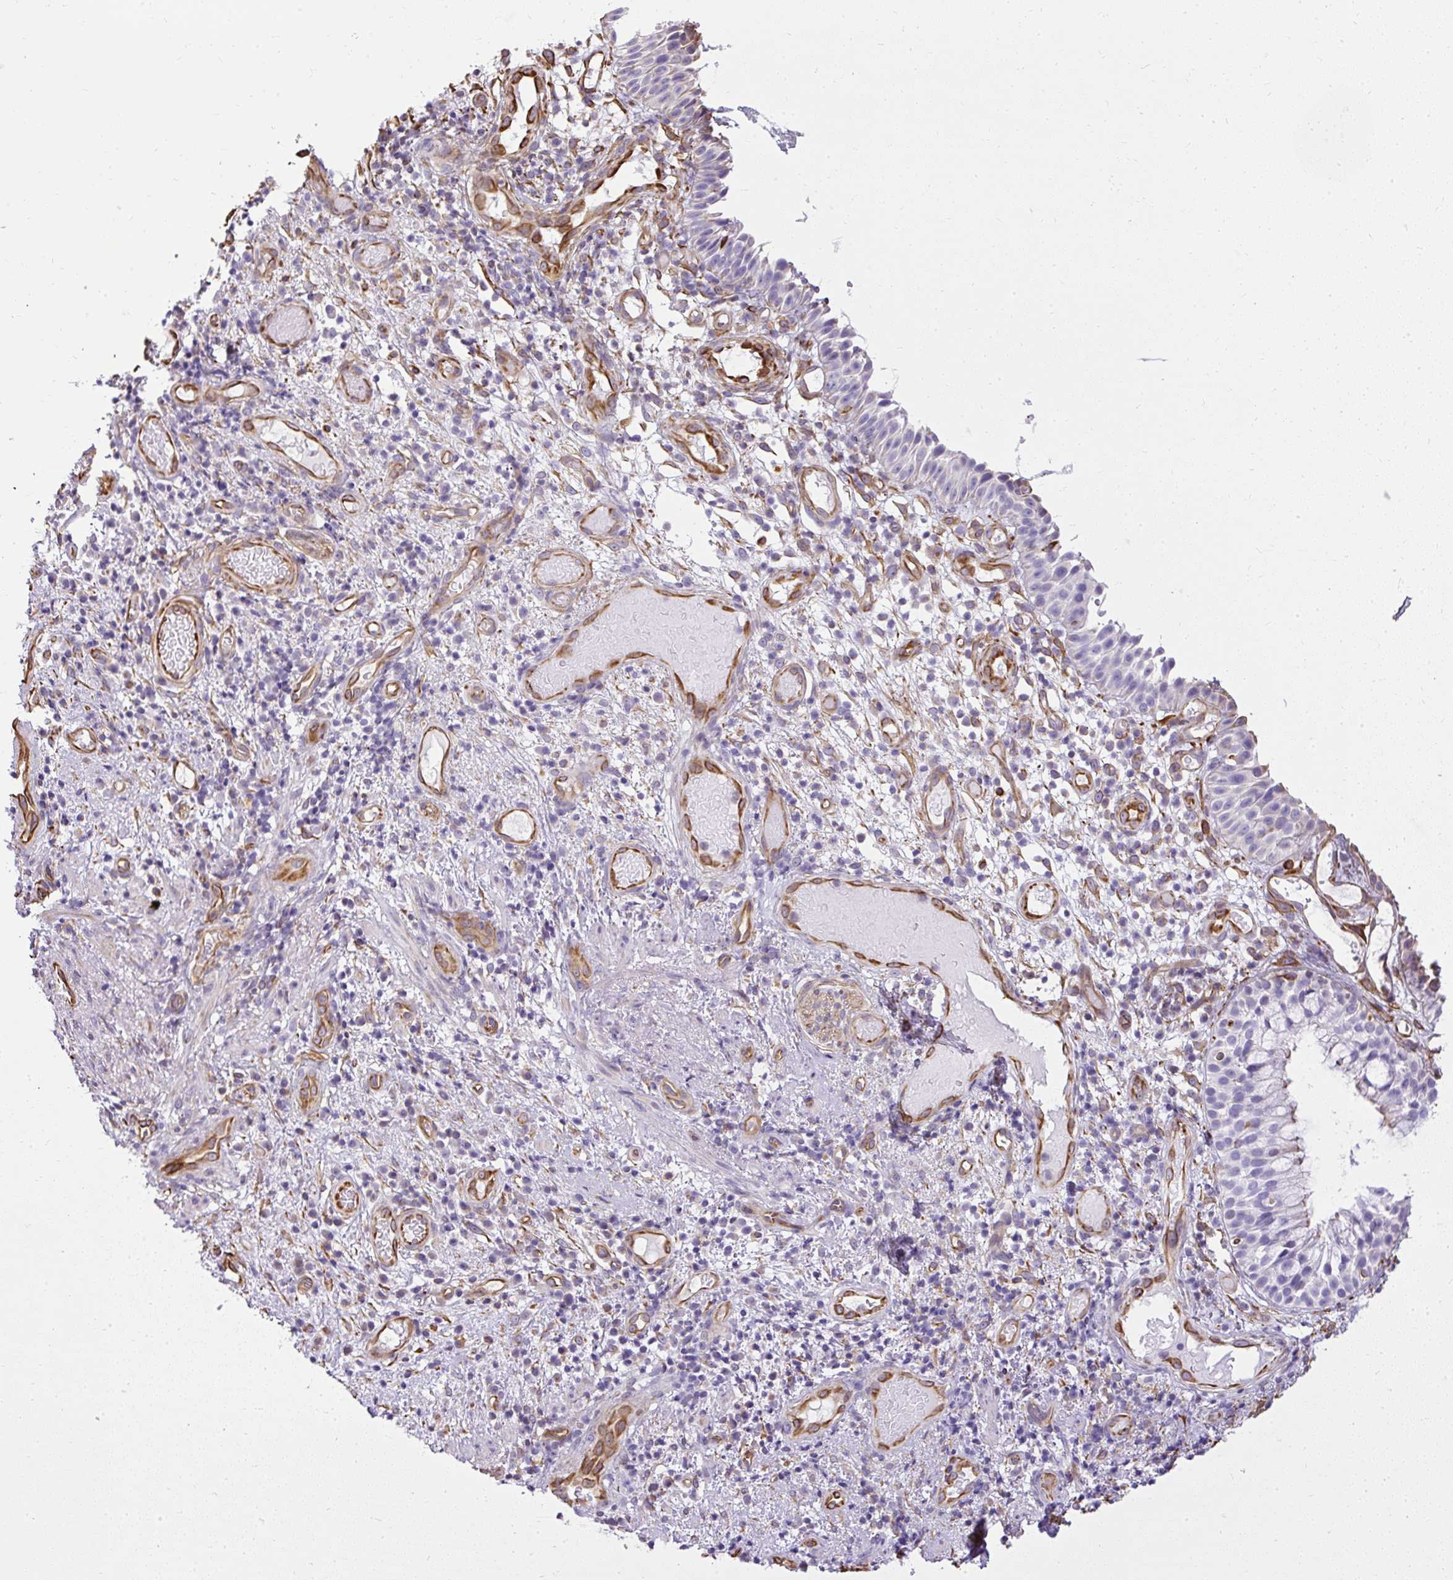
{"staining": {"intensity": "negative", "quantity": "none", "location": "none"}, "tissue": "nasopharynx", "cell_type": "Respiratory epithelial cells", "image_type": "normal", "snomed": [{"axis": "morphology", "description": "Normal tissue, NOS"}, {"axis": "morphology", "description": "Inflammation, NOS"}, {"axis": "topography", "description": "Nasopharynx"}], "caption": "Immunohistochemistry (IHC) image of unremarkable nasopharynx stained for a protein (brown), which reveals no expression in respiratory epithelial cells.", "gene": "PLS1", "patient": {"sex": "male", "age": 54}}